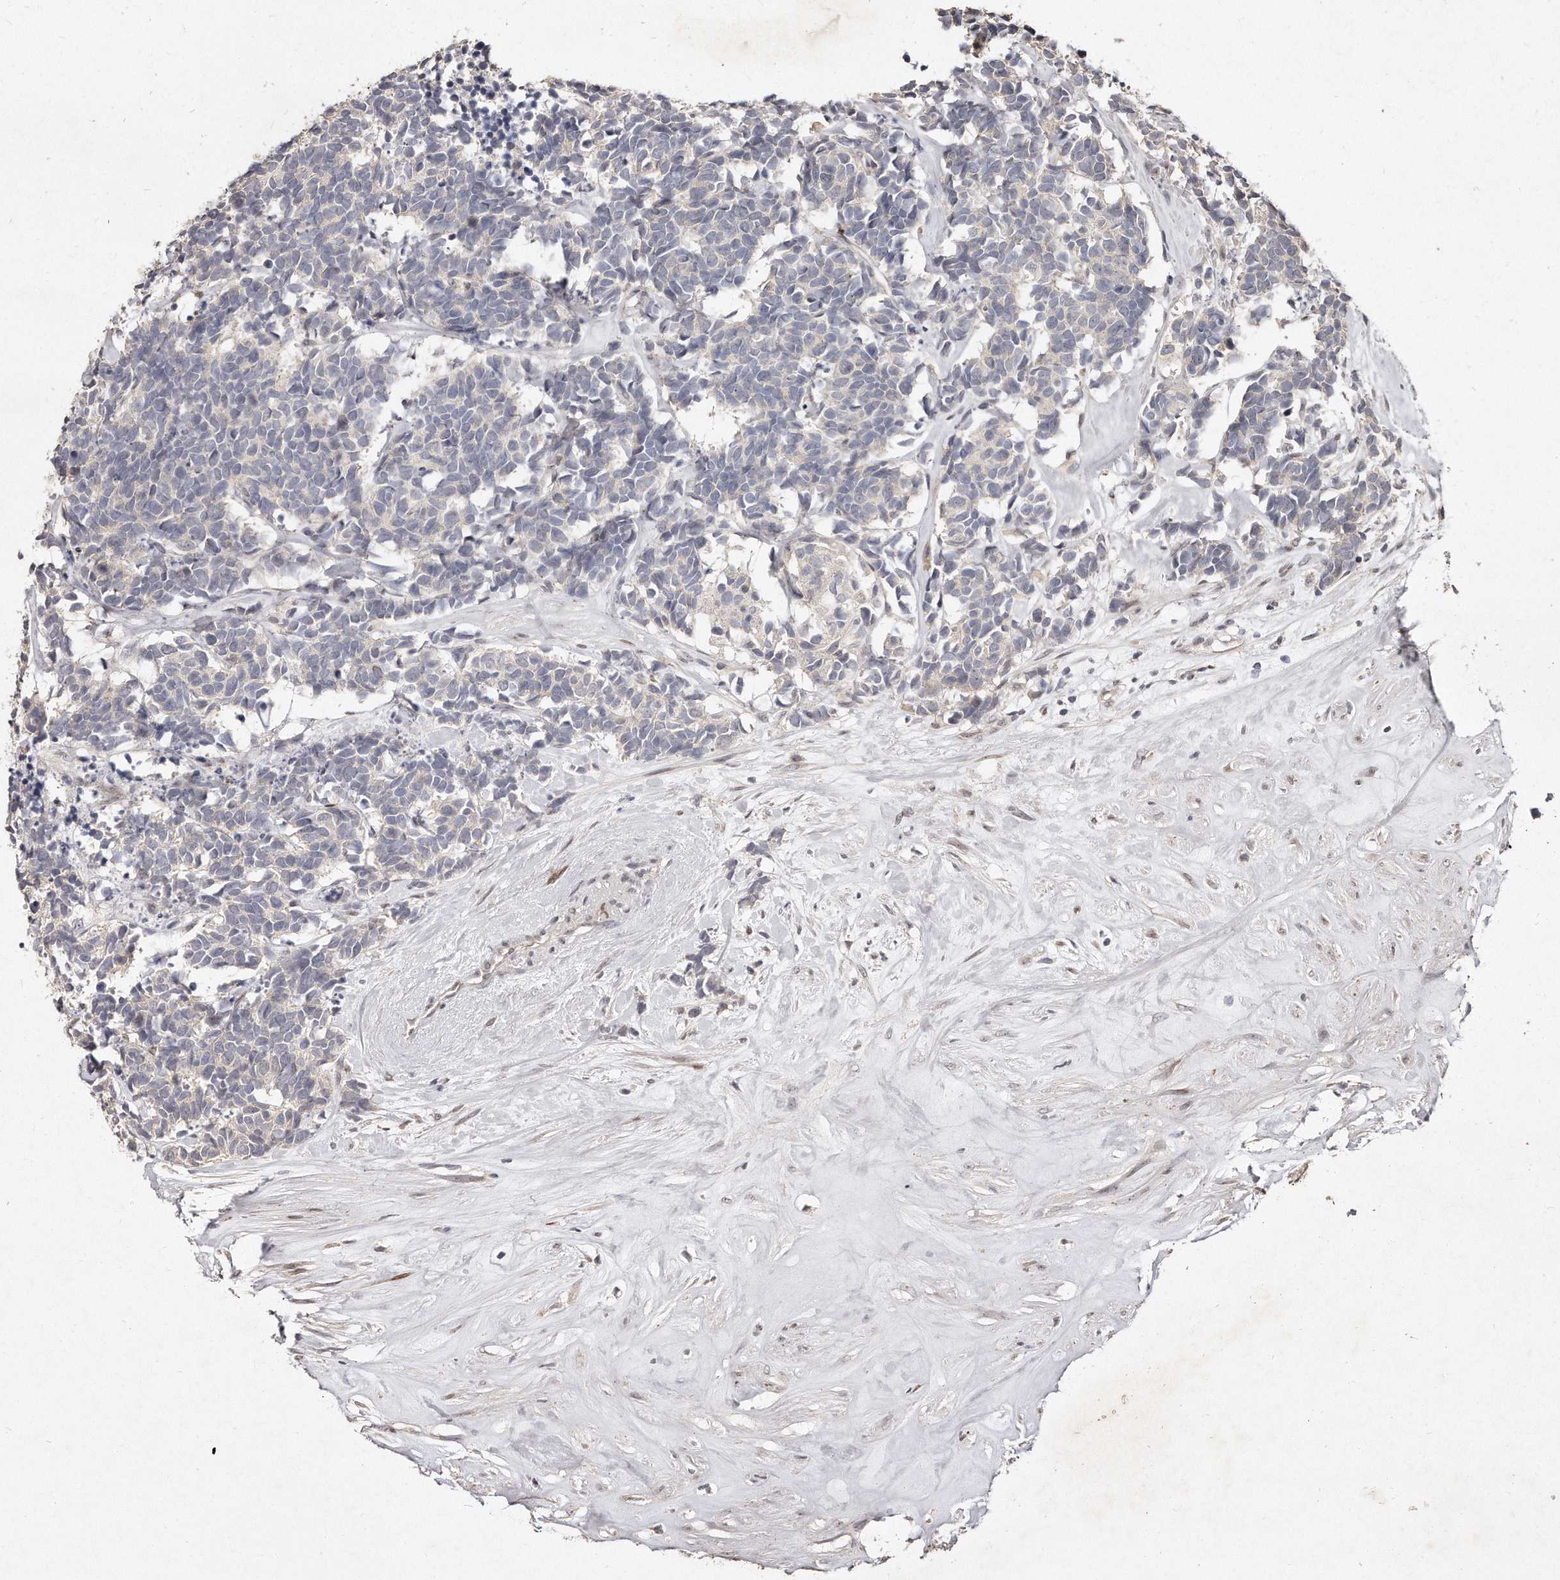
{"staining": {"intensity": "negative", "quantity": "none", "location": "none"}, "tissue": "carcinoid", "cell_type": "Tumor cells", "image_type": "cancer", "snomed": [{"axis": "morphology", "description": "Carcinoma, NOS"}, {"axis": "morphology", "description": "Carcinoid, malignant, NOS"}, {"axis": "topography", "description": "Urinary bladder"}], "caption": "This is an immunohistochemistry micrograph of human carcinoid. There is no expression in tumor cells.", "gene": "HASPIN", "patient": {"sex": "male", "age": 57}}